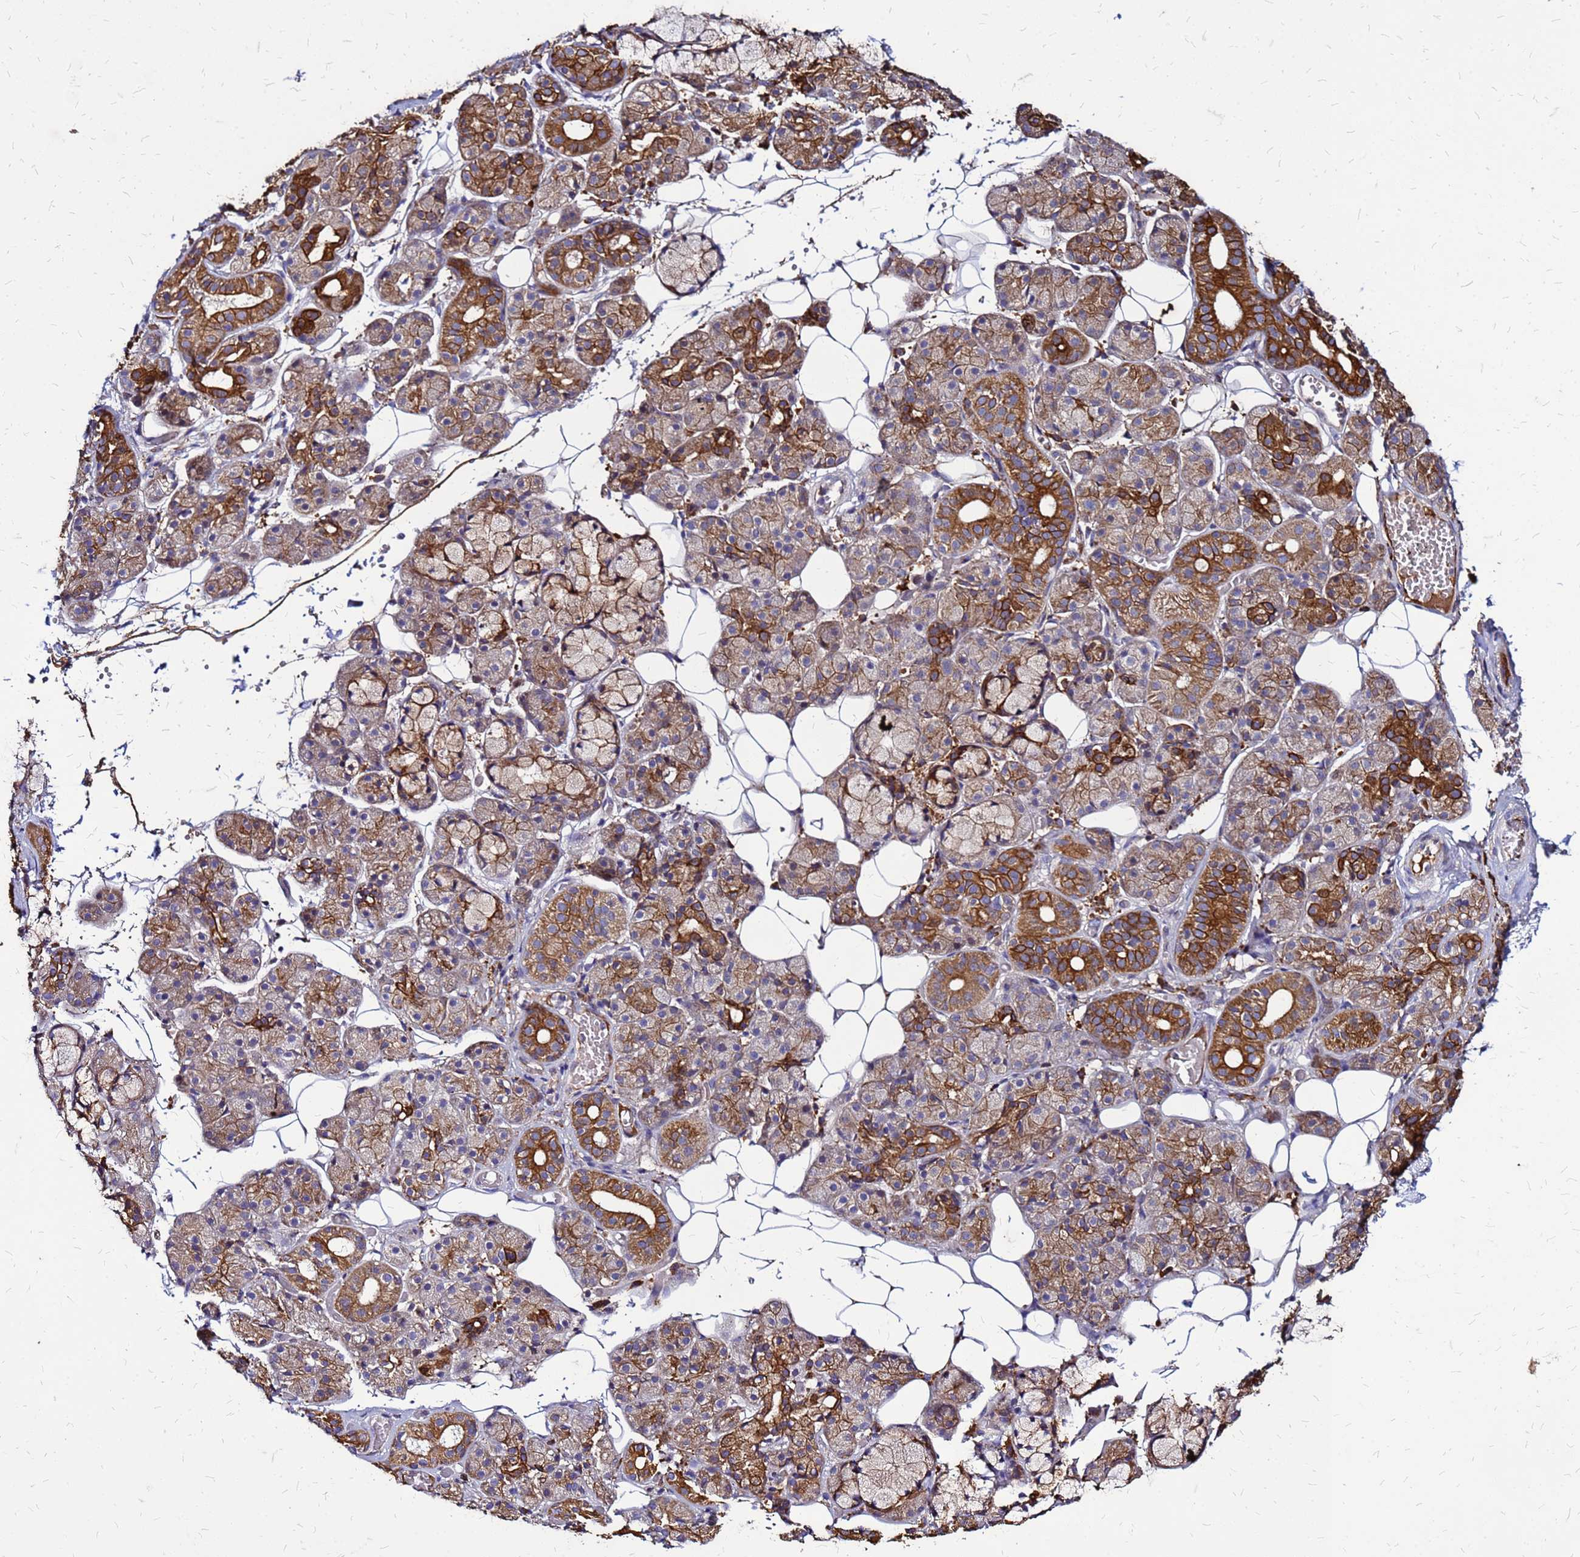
{"staining": {"intensity": "strong", "quantity": "25%-75%", "location": "cytoplasmic/membranous"}, "tissue": "salivary gland", "cell_type": "Glandular cells", "image_type": "normal", "snomed": [{"axis": "morphology", "description": "Normal tissue, NOS"}, {"axis": "topography", "description": "Salivary gland"}], "caption": "Protein expression analysis of benign human salivary gland reveals strong cytoplasmic/membranous positivity in about 25%-75% of glandular cells. (DAB = brown stain, brightfield microscopy at high magnification).", "gene": "VMO1", "patient": {"sex": "male", "age": 63}}